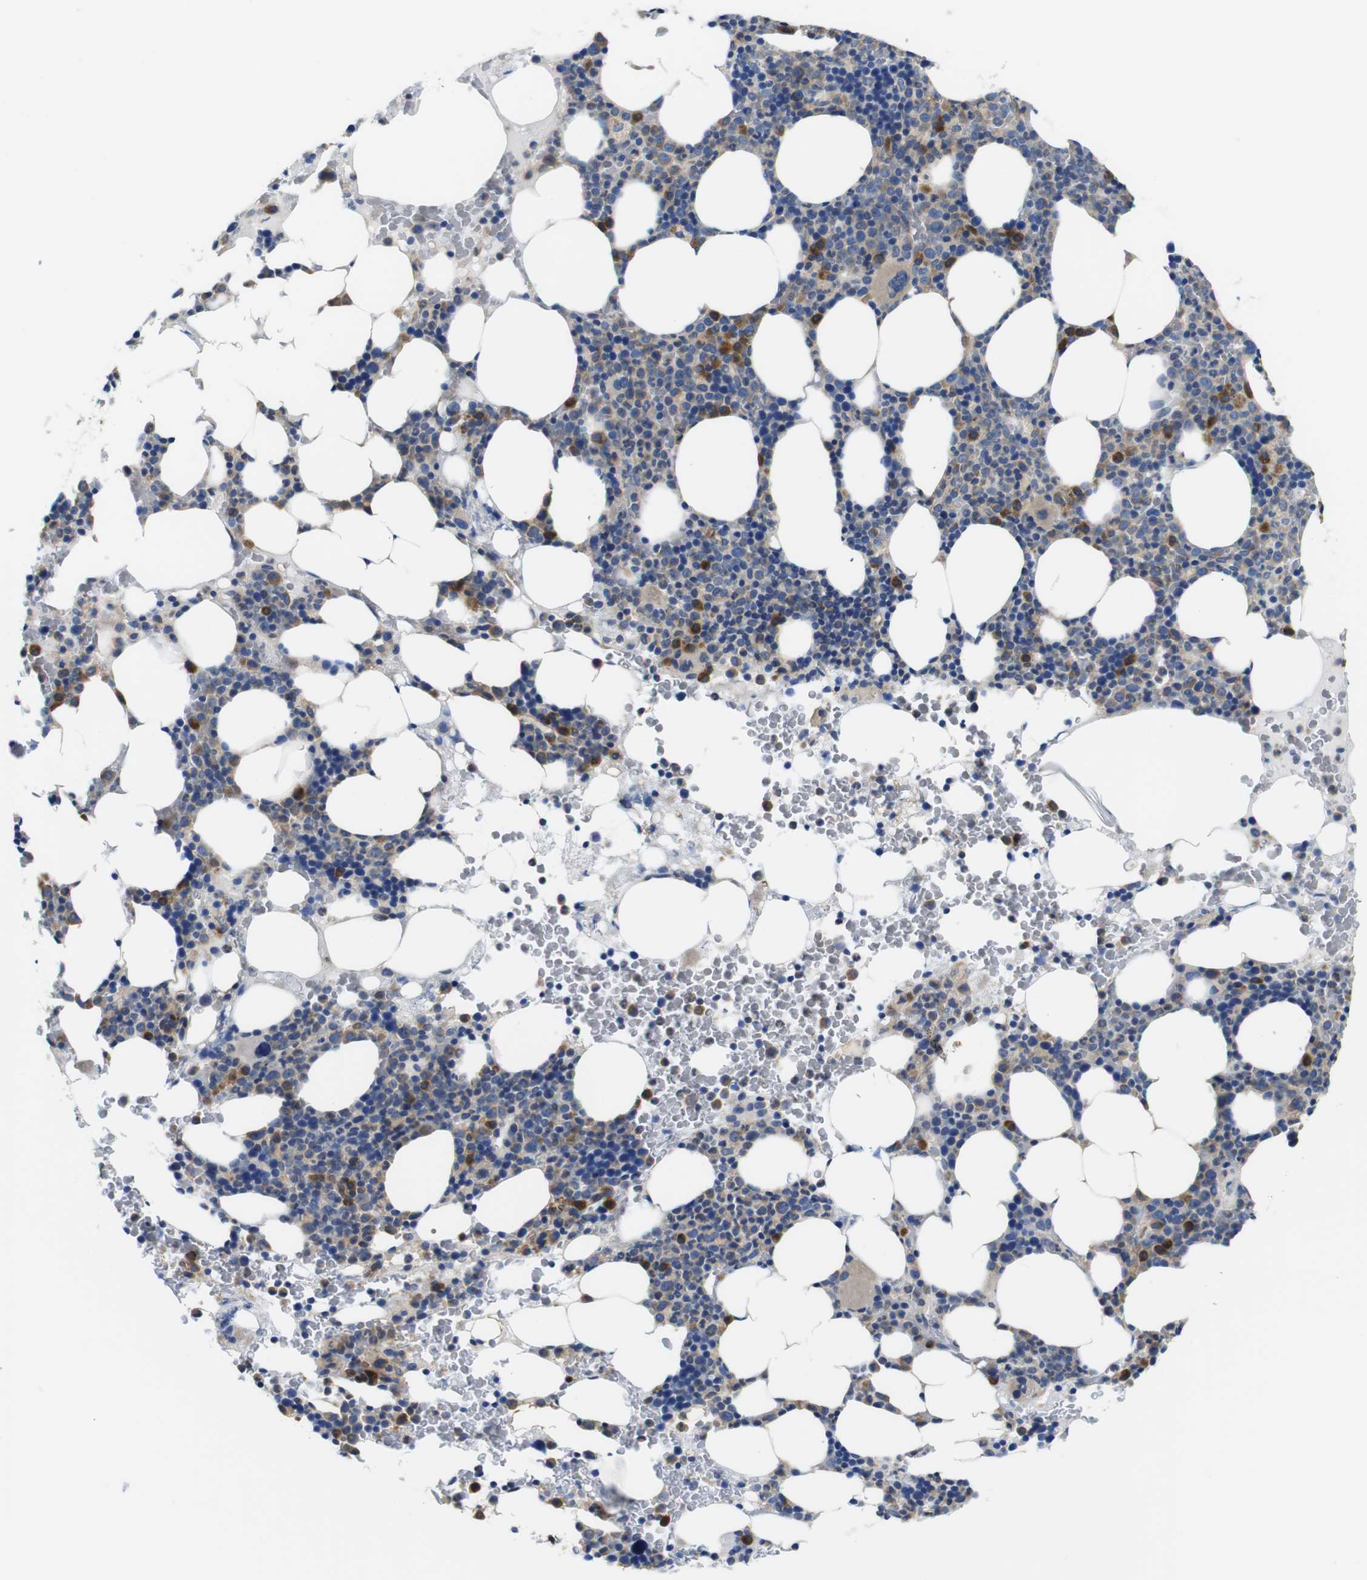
{"staining": {"intensity": "strong", "quantity": "<25%", "location": "cytoplasmic/membranous"}, "tissue": "bone marrow", "cell_type": "Hematopoietic cells", "image_type": "normal", "snomed": [{"axis": "morphology", "description": "Normal tissue, NOS"}, {"axis": "morphology", "description": "Inflammation, NOS"}, {"axis": "topography", "description": "Bone marrow"}], "caption": "A brown stain shows strong cytoplasmic/membranous staining of a protein in hematopoietic cells of normal bone marrow.", "gene": "DDRGK1", "patient": {"sex": "female", "age": 84}}